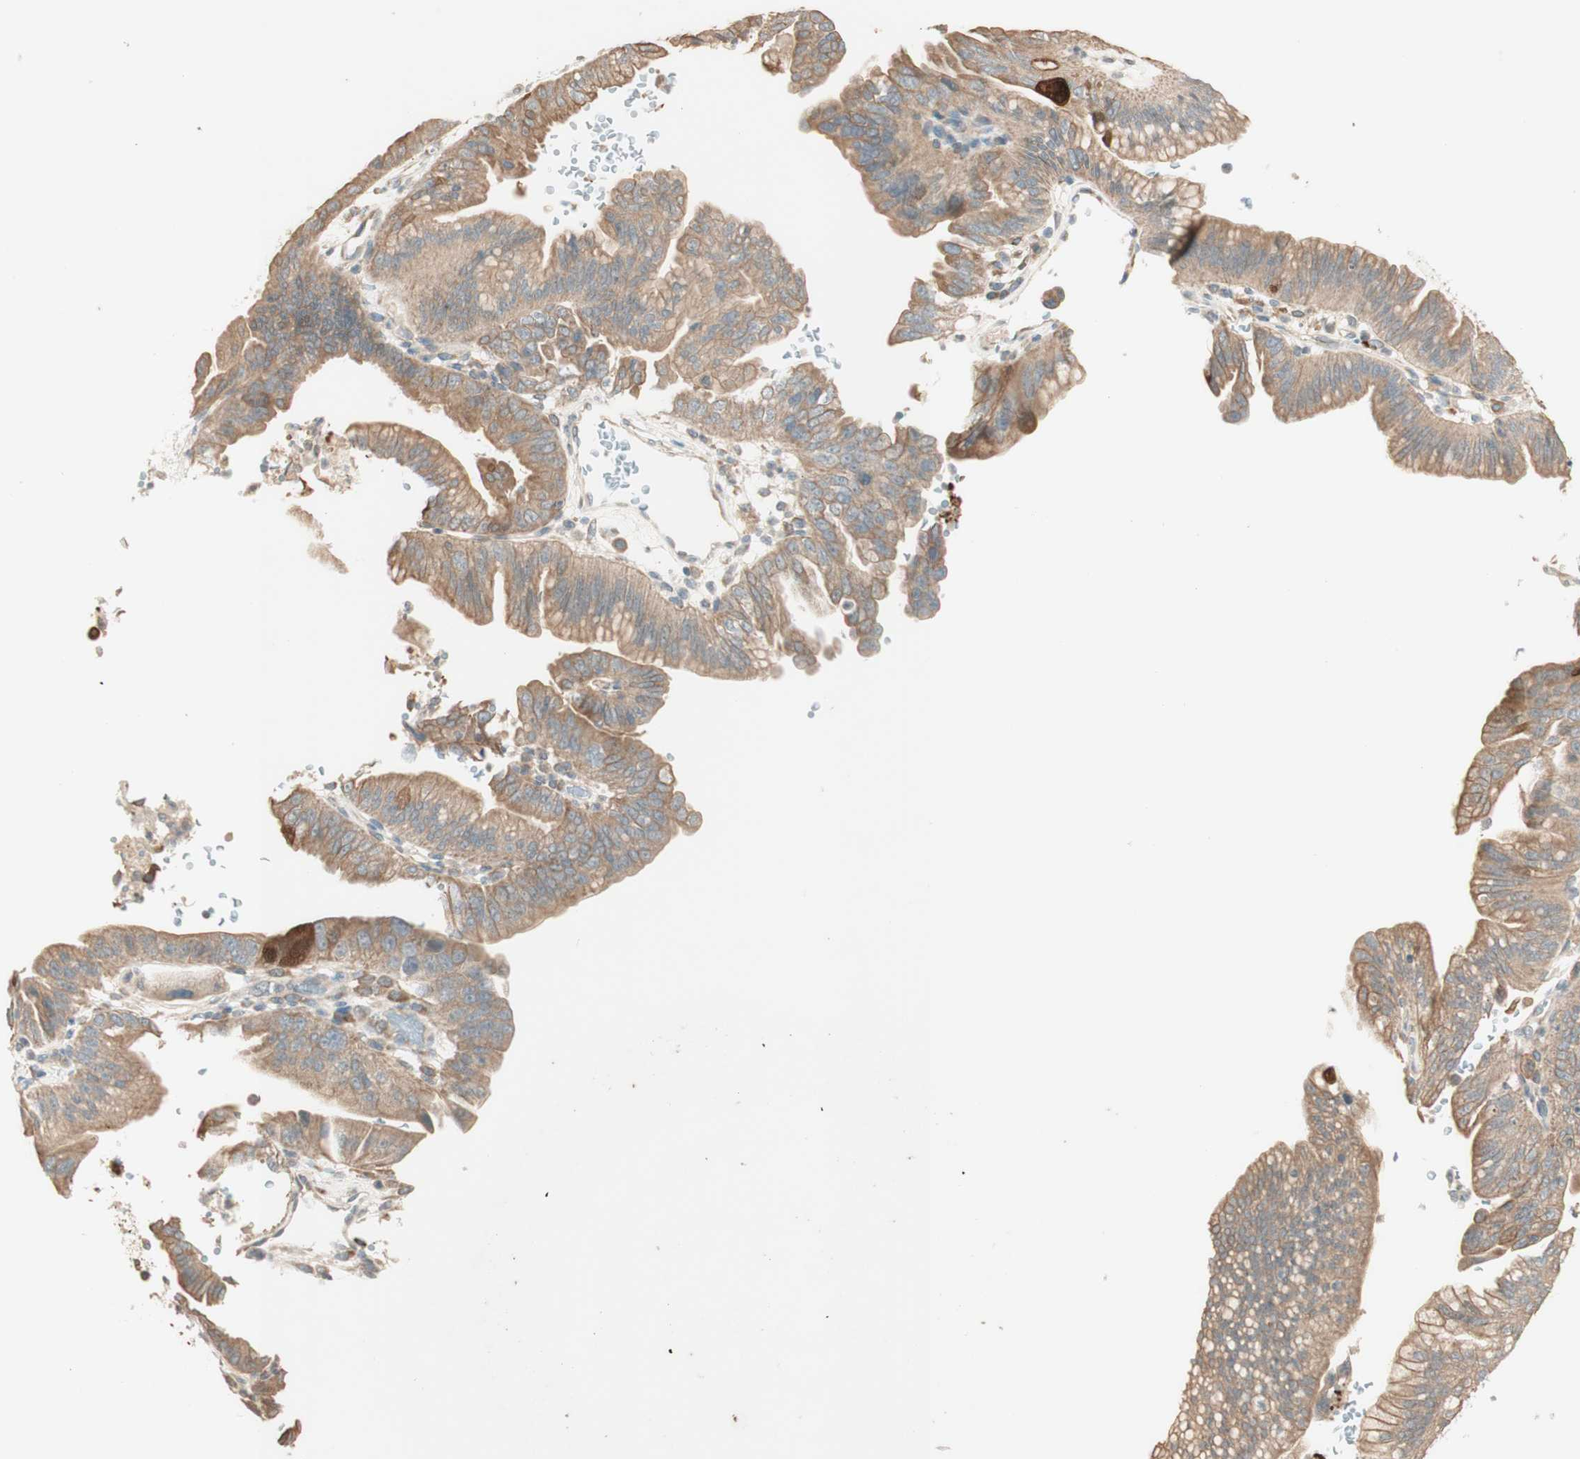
{"staining": {"intensity": "moderate", "quantity": ">75%", "location": "cytoplasmic/membranous"}, "tissue": "pancreatic cancer", "cell_type": "Tumor cells", "image_type": "cancer", "snomed": [{"axis": "morphology", "description": "Adenocarcinoma, NOS"}, {"axis": "topography", "description": "Pancreas"}], "caption": "An image of pancreatic cancer (adenocarcinoma) stained for a protein exhibits moderate cytoplasmic/membranous brown staining in tumor cells.", "gene": "CLCN2", "patient": {"sex": "male", "age": 70}}